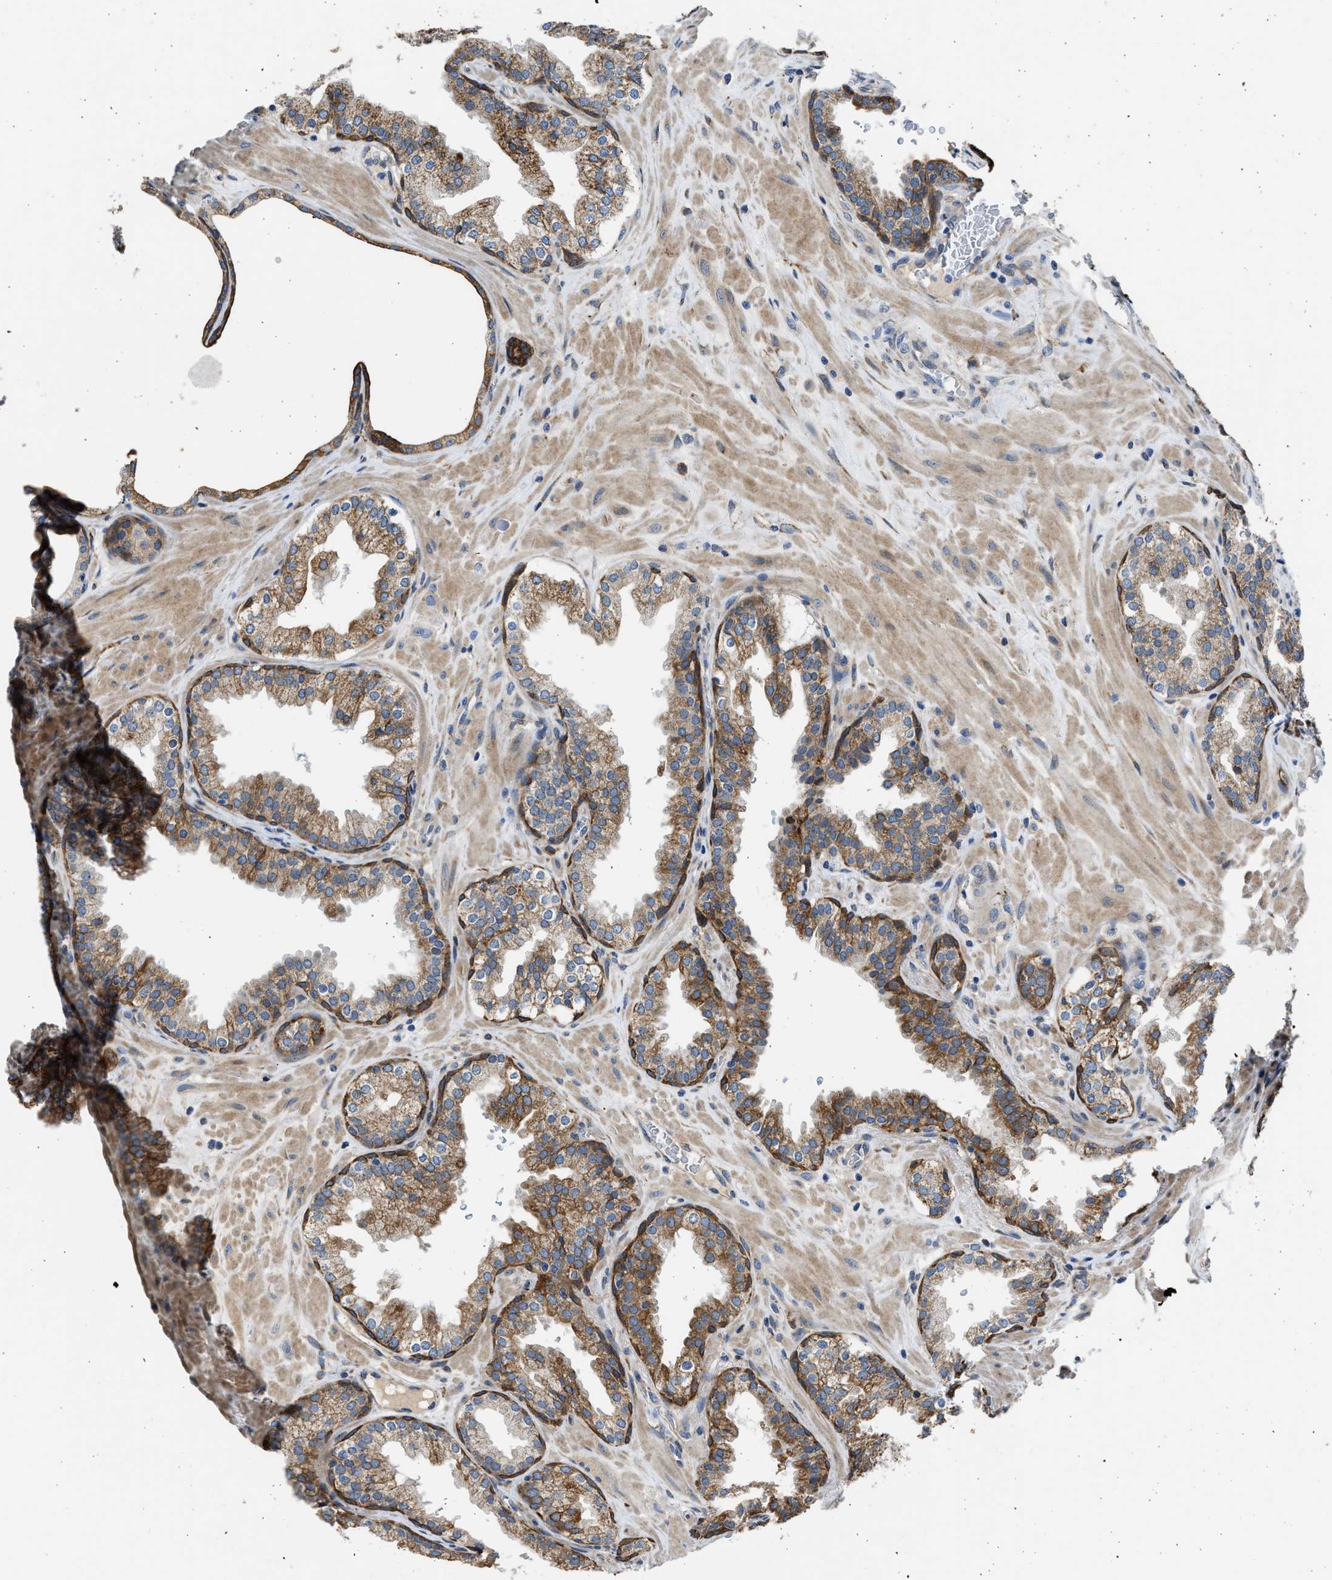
{"staining": {"intensity": "moderate", "quantity": ">75%", "location": "cytoplasmic/membranous"}, "tissue": "prostate", "cell_type": "Glandular cells", "image_type": "normal", "snomed": [{"axis": "morphology", "description": "Normal tissue, NOS"}, {"axis": "topography", "description": "Prostate"}], "caption": "The immunohistochemical stain highlights moderate cytoplasmic/membranous positivity in glandular cells of benign prostate.", "gene": "PLD2", "patient": {"sex": "male", "age": 51}}